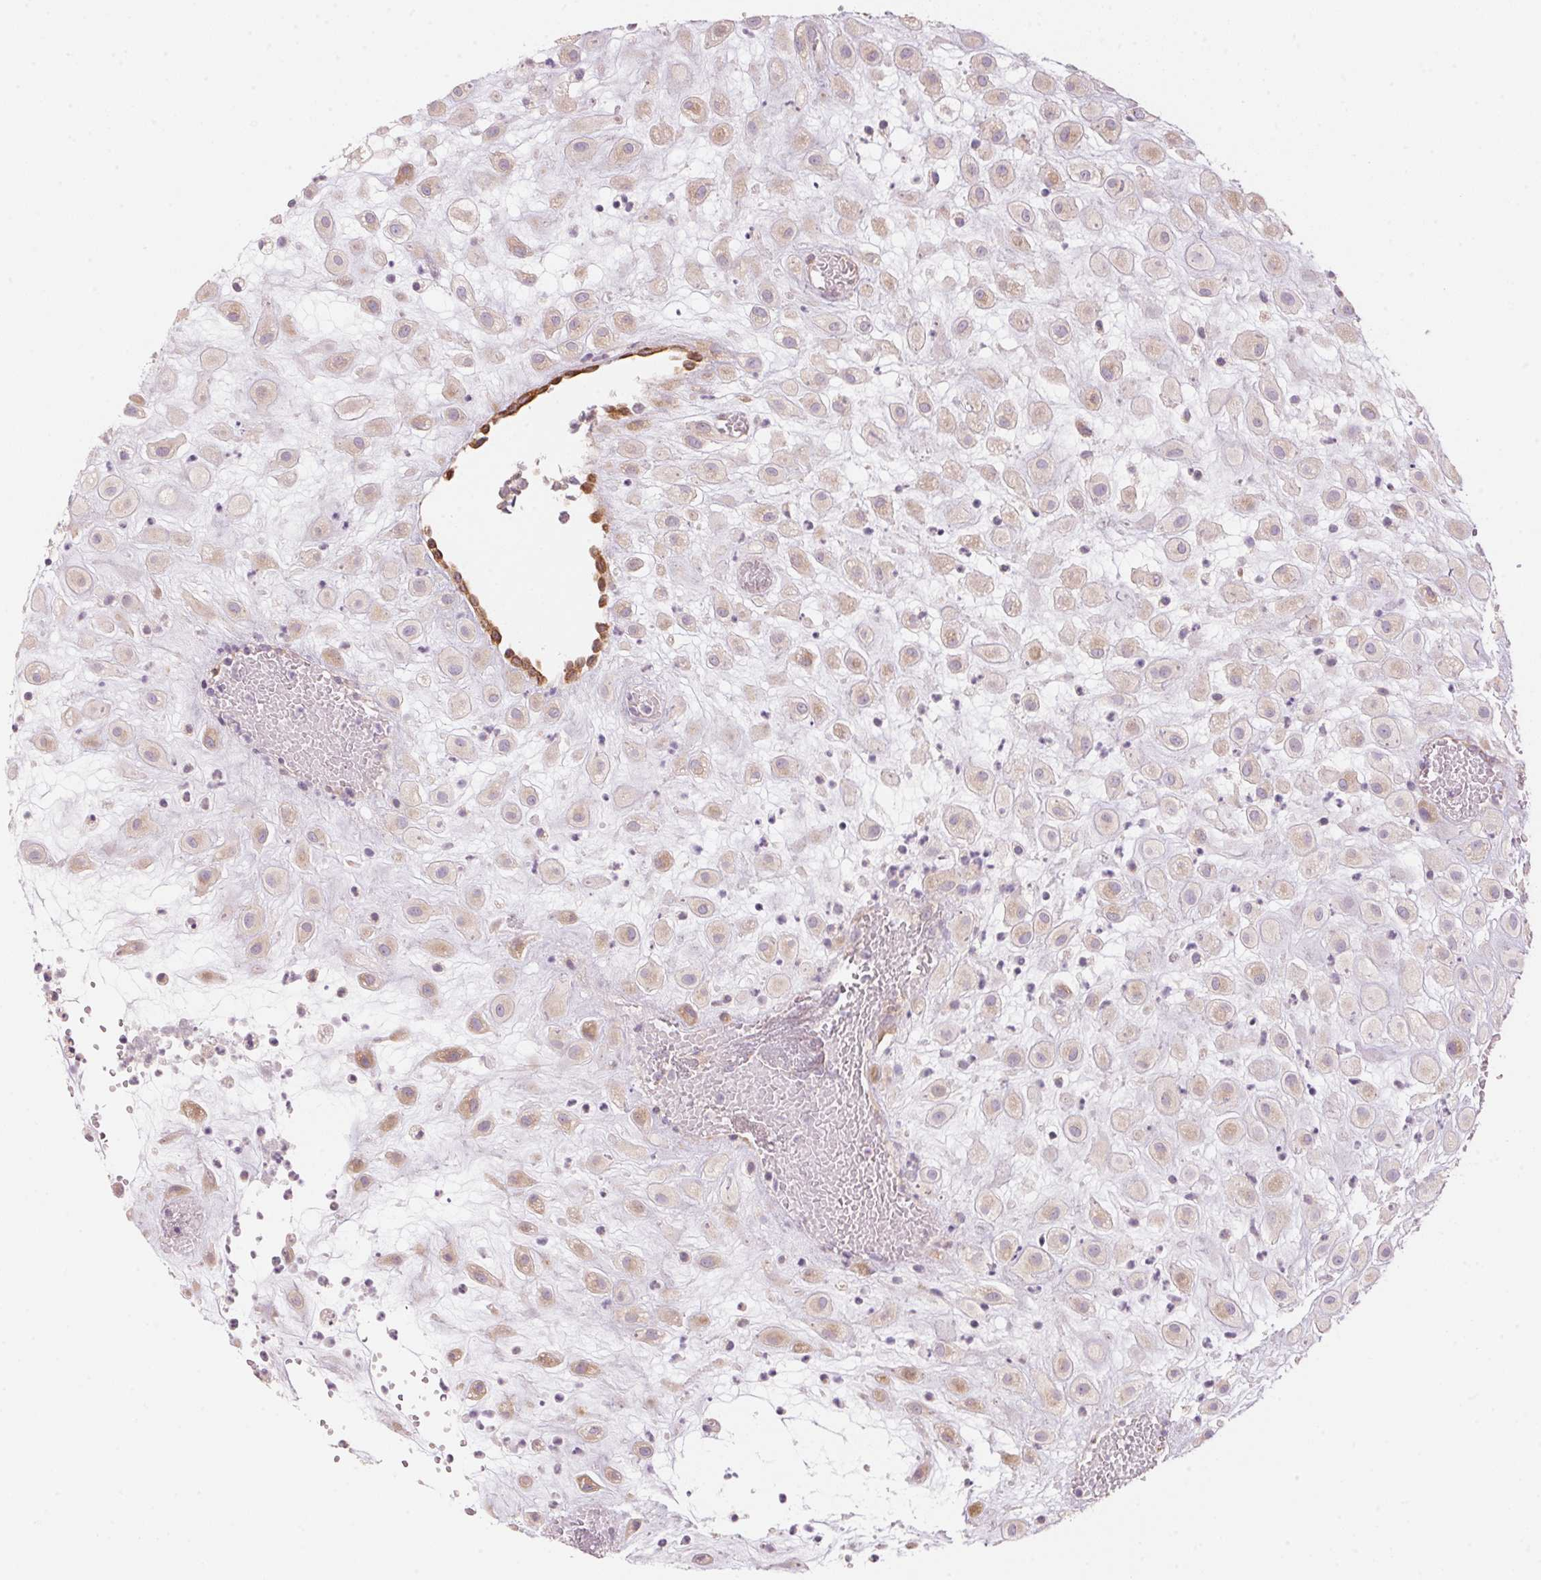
{"staining": {"intensity": "weak", "quantity": "<25%", "location": "cytoplasmic/membranous"}, "tissue": "placenta", "cell_type": "Decidual cells", "image_type": "normal", "snomed": [{"axis": "morphology", "description": "Normal tissue, NOS"}, {"axis": "topography", "description": "Placenta"}], "caption": "An IHC micrograph of unremarkable placenta is shown. There is no staining in decidual cells of placenta. Nuclei are stained in blue.", "gene": "BLOC1S2", "patient": {"sex": "female", "age": 24}}